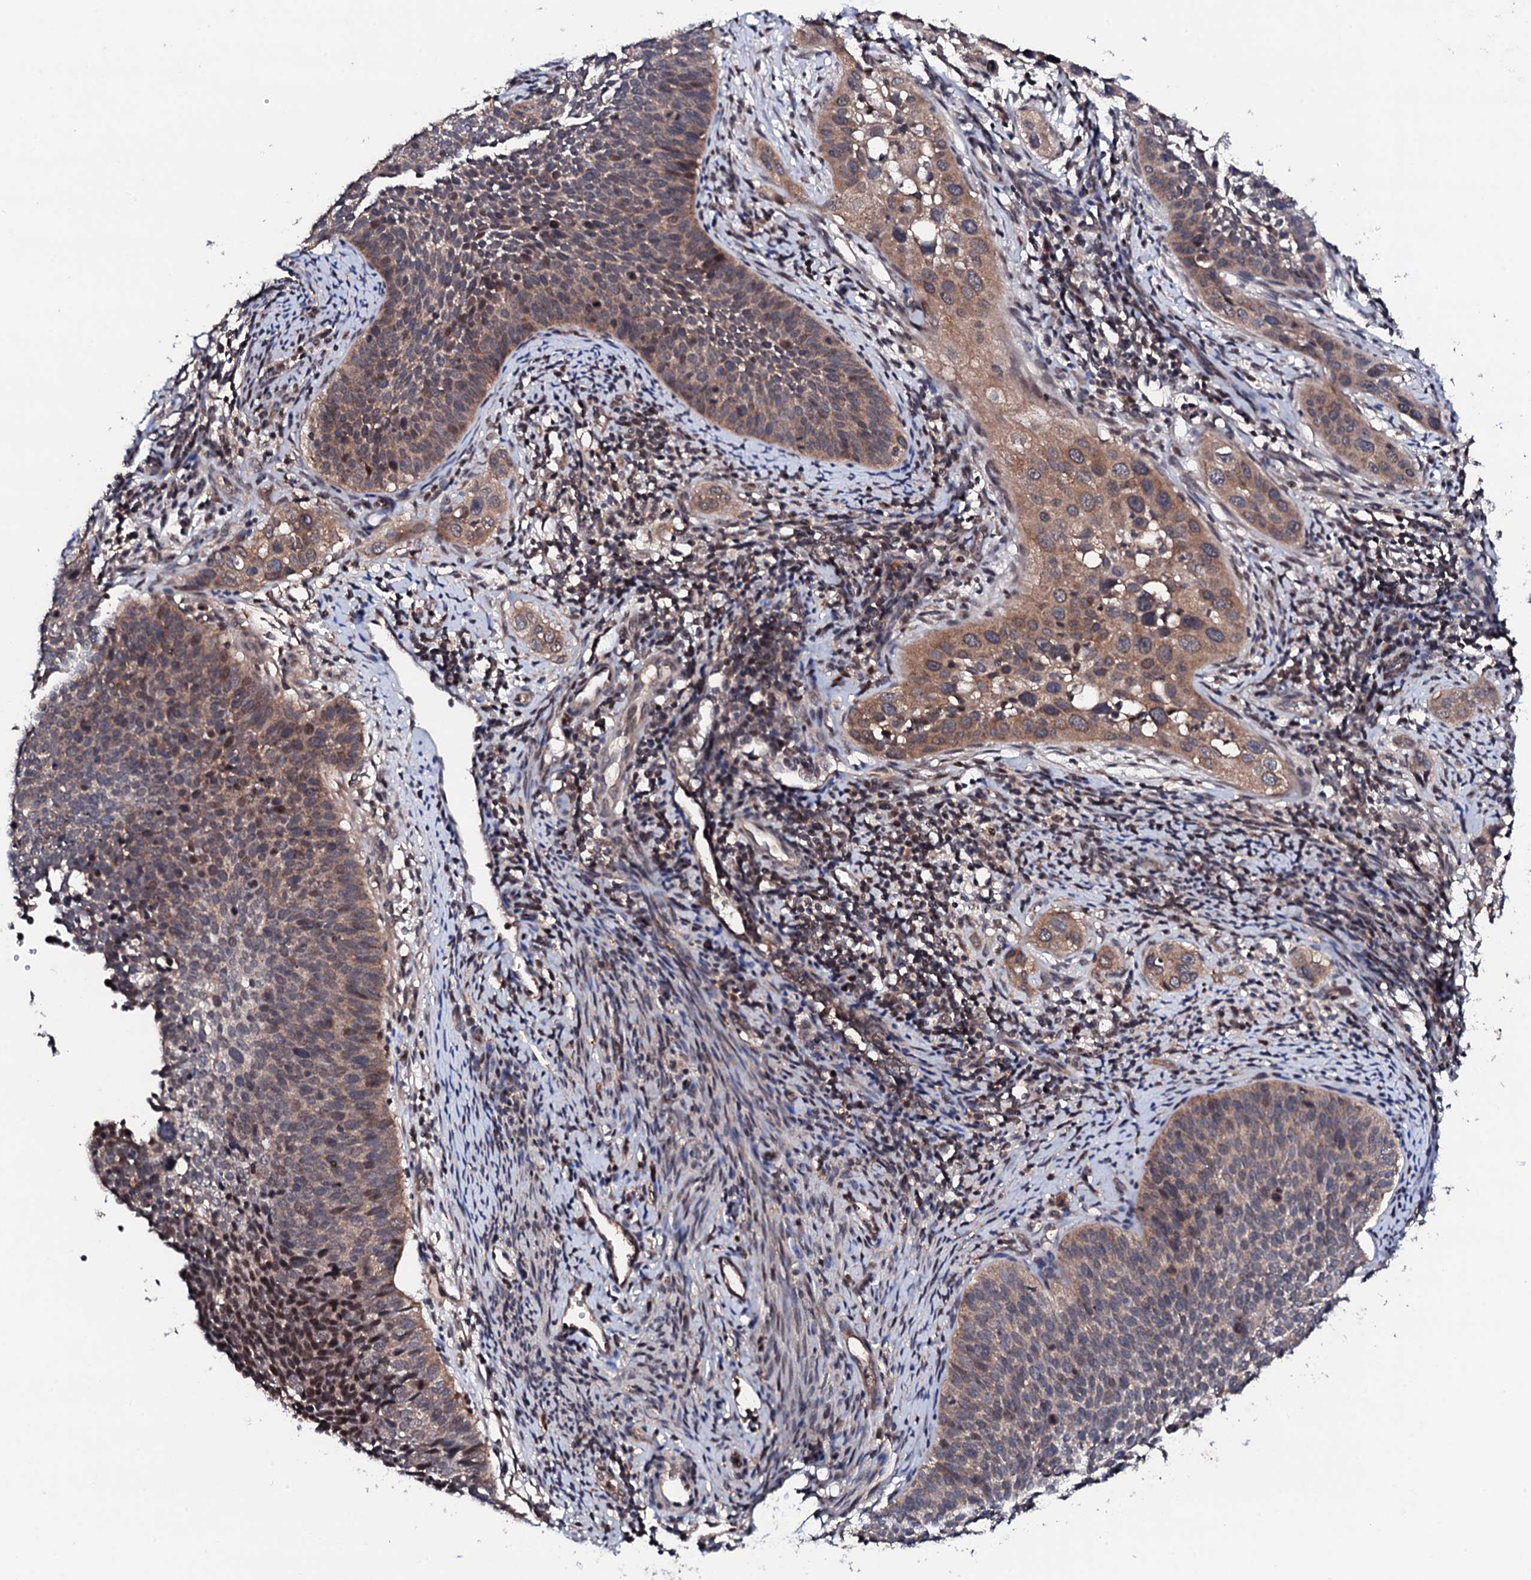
{"staining": {"intensity": "weak", "quantity": "25%-75%", "location": "cytoplasmic/membranous,nuclear"}, "tissue": "cervical cancer", "cell_type": "Tumor cells", "image_type": "cancer", "snomed": [{"axis": "morphology", "description": "Squamous cell carcinoma, NOS"}, {"axis": "topography", "description": "Cervix"}], "caption": "This photomicrograph shows cervical squamous cell carcinoma stained with IHC to label a protein in brown. The cytoplasmic/membranous and nuclear of tumor cells show weak positivity for the protein. Nuclei are counter-stained blue.", "gene": "EDC3", "patient": {"sex": "female", "age": 34}}